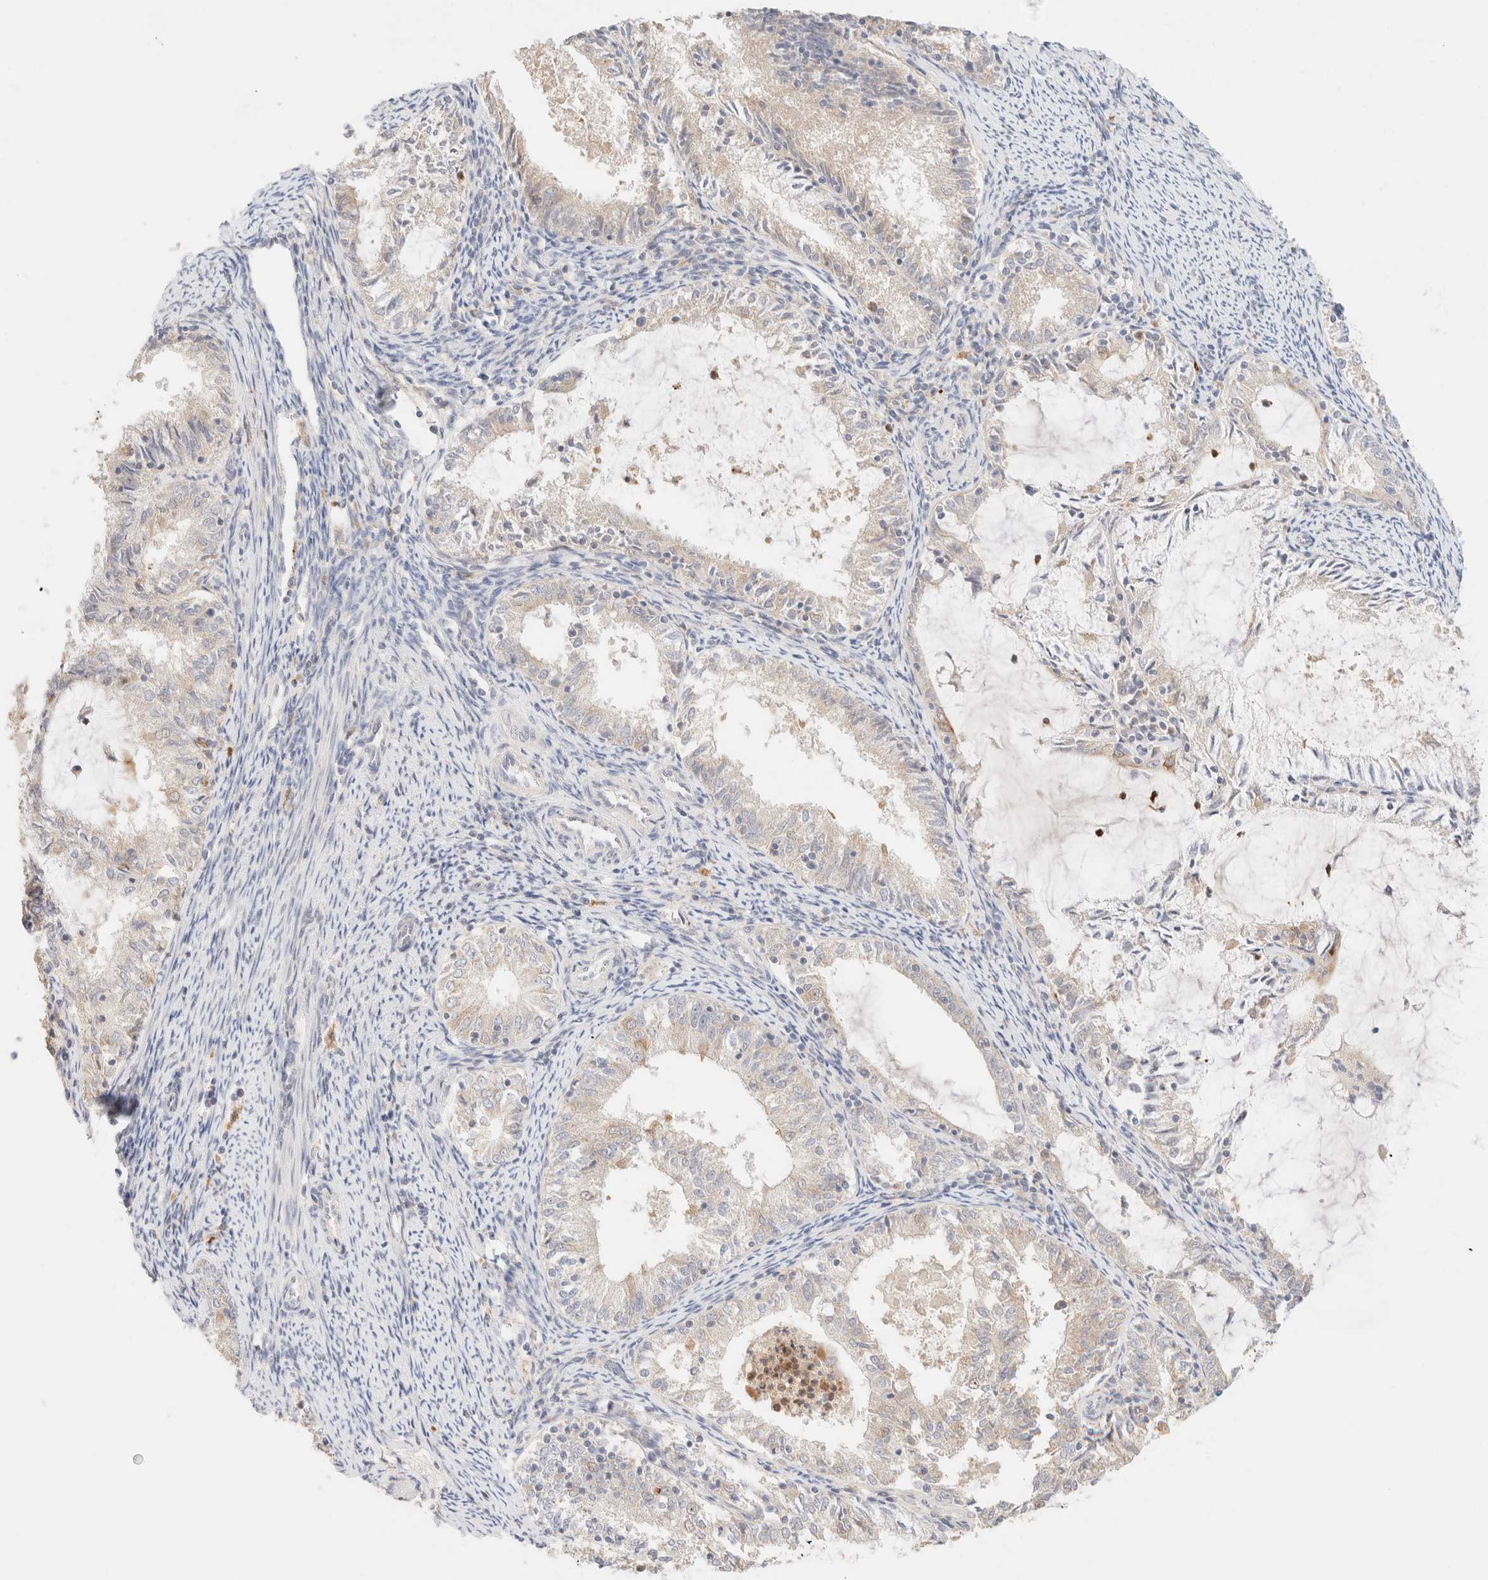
{"staining": {"intensity": "weak", "quantity": "<25%", "location": "cytoplasmic/membranous"}, "tissue": "endometrial cancer", "cell_type": "Tumor cells", "image_type": "cancer", "snomed": [{"axis": "morphology", "description": "Adenocarcinoma, NOS"}, {"axis": "topography", "description": "Endometrium"}], "caption": "Protein analysis of adenocarcinoma (endometrial) demonstrates no significant expression in tumor cells. (DAB immunohistochemistry (IHC) visualized using brightfield microscopy, high magnification).", "gene": "SGSM2", "patient": {"sex": "female", "age": 57}}